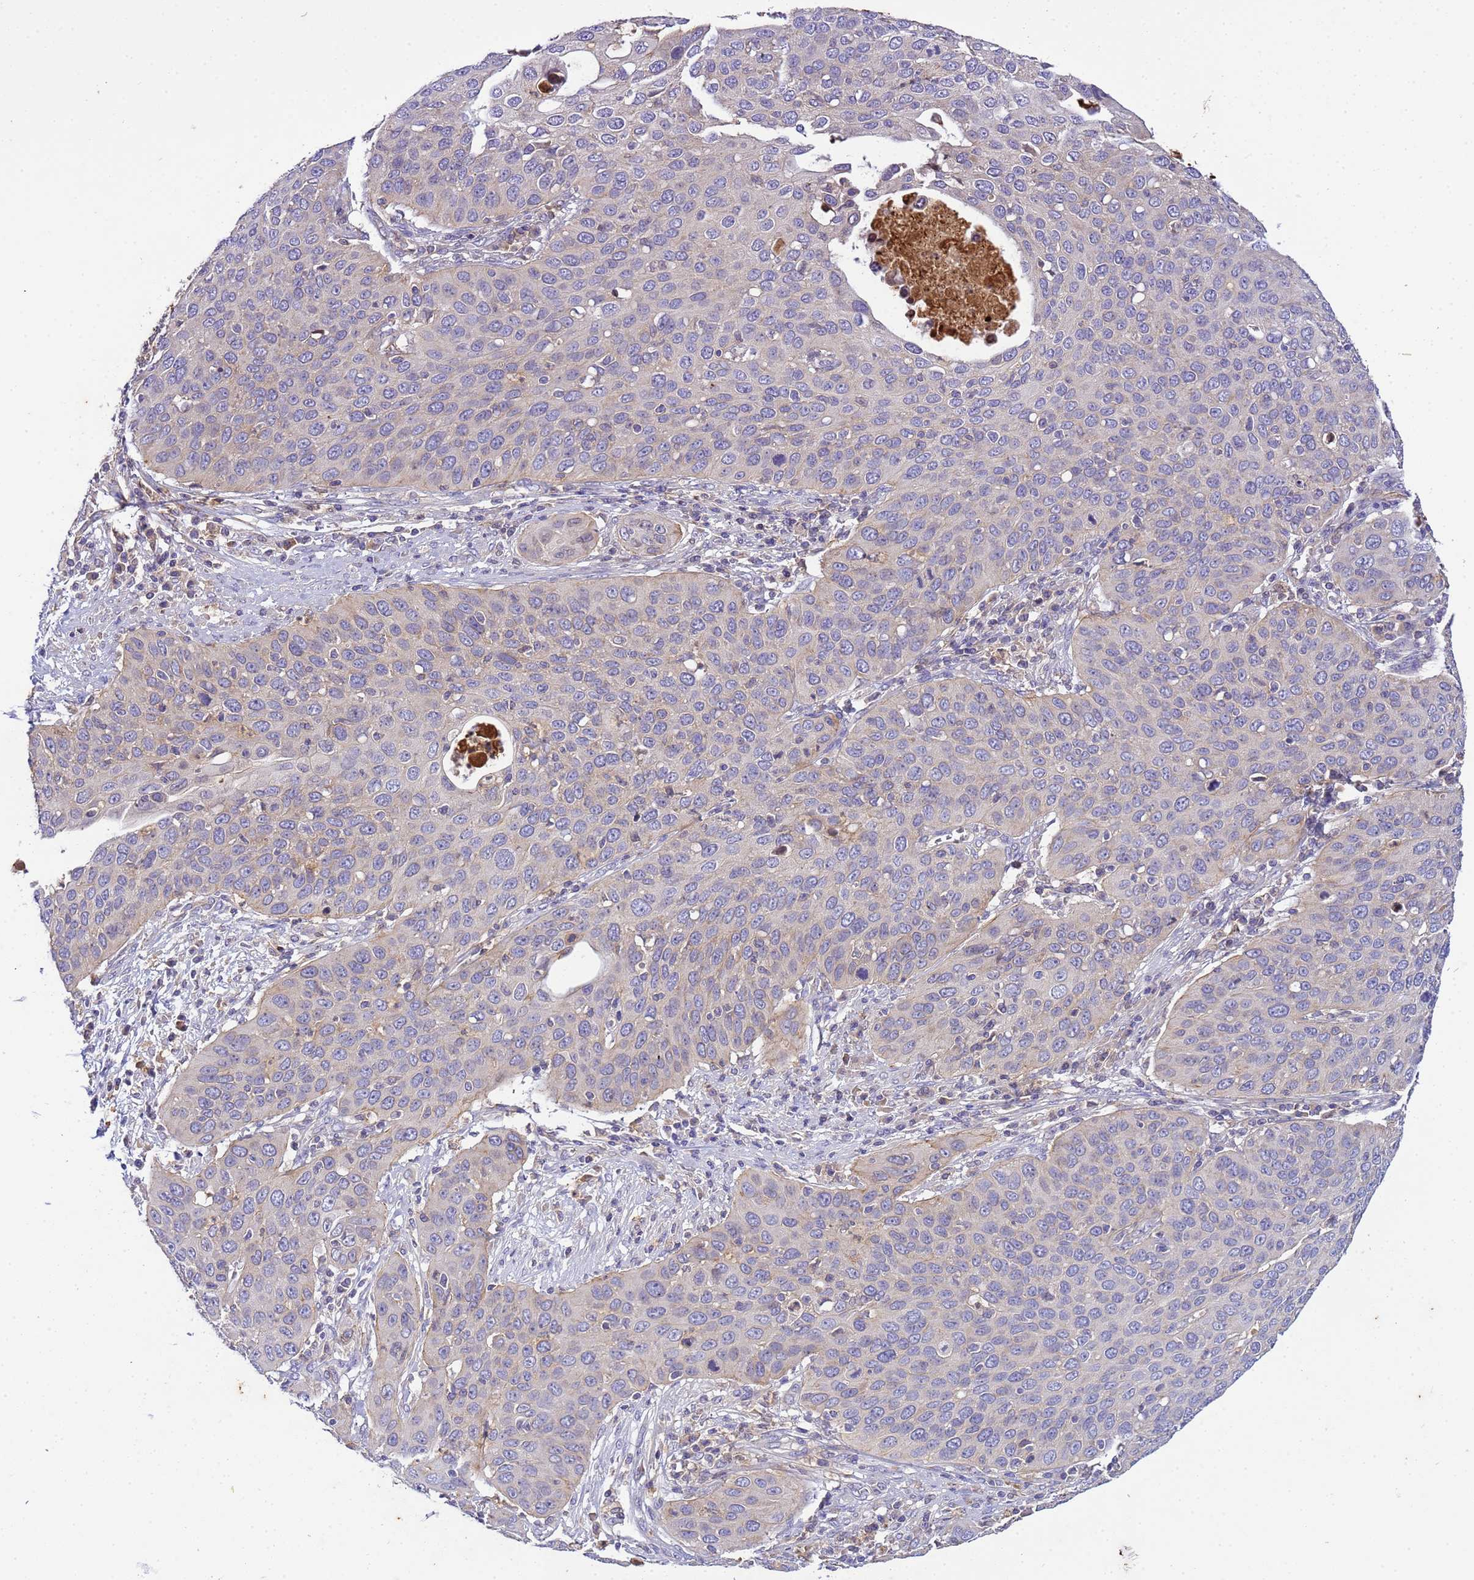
{"staining": {"intensity": "negative", "quantity": "none", "location": "none"}, "tissue": "cervical cancer", "cell_type": "Tumor cells", "image_type": "cancer", "snomed": [{"axis": "morphology", "description": "Squamous cell carcinoma, NOS"}, {"axis": "topography", "description": "Cervix"}], "caption": "DAB (3,3'-diaminobenzidine) immunohistochemical staining of squamous cell carcinoma (cervical) demonstrates no significant expression in tumor cells.", "gene": "PLCXD3", "patient": {"sex": "female", "age": 36}}